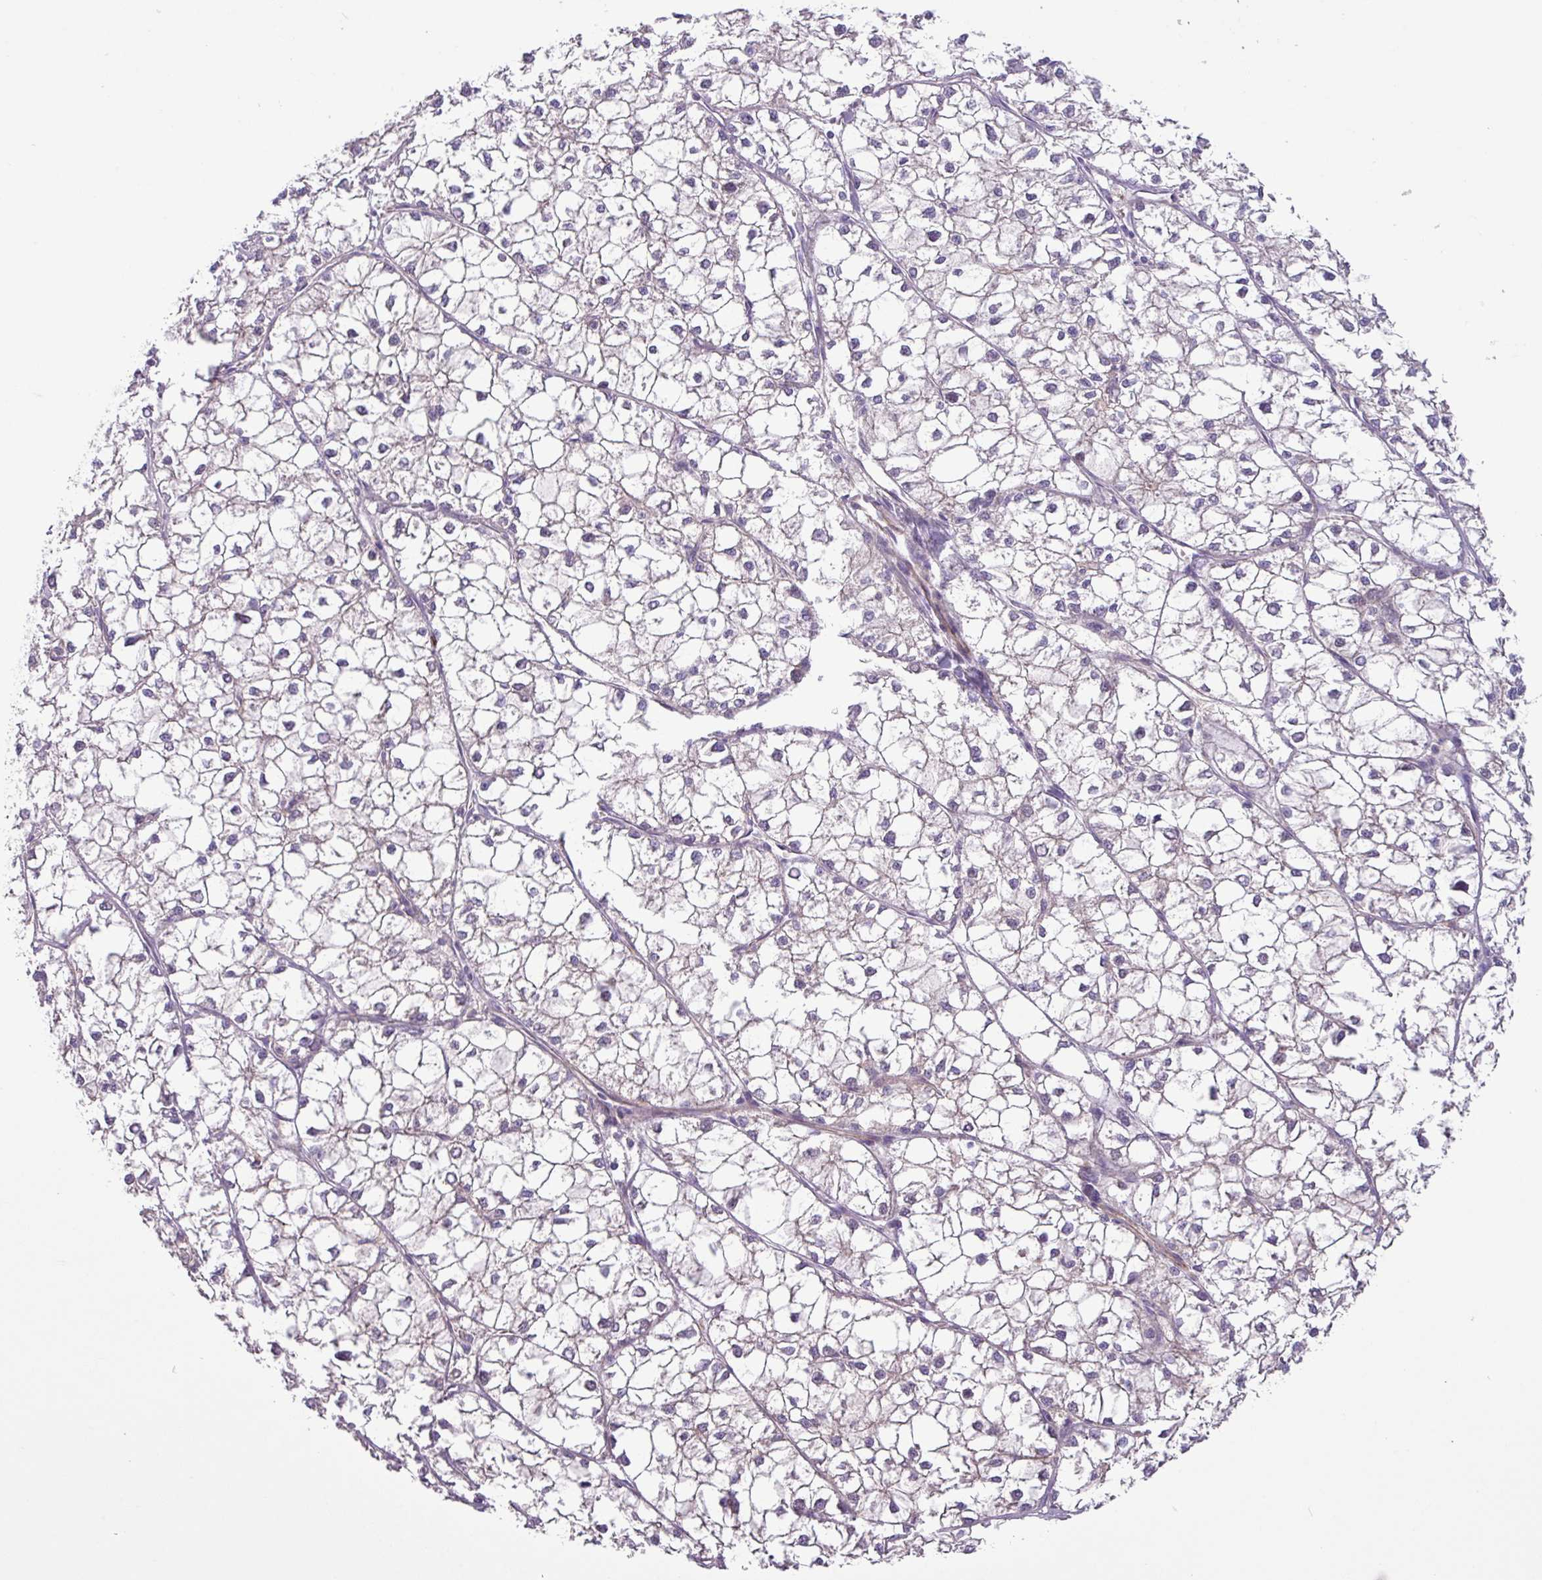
{"staining": {"intensity": "negative", "quantity": "none", "location": "none"}, "tissue": "liver cancer", "cell_type": "Tumor cells", "image_type": "cancer", "snomed": [{"axis": "morphology", "description": "Carcinoma, Hepatocellular, NOS"}, {"axis": "topography", "description": "Liver"}], "caption": "Liver hepatocellular carcinoma stained for a protein using immunohistochemistry demonstrates no expression tumor cells.", "gene": "MRM2", "patient": {"sex": "female", "age": 43}}